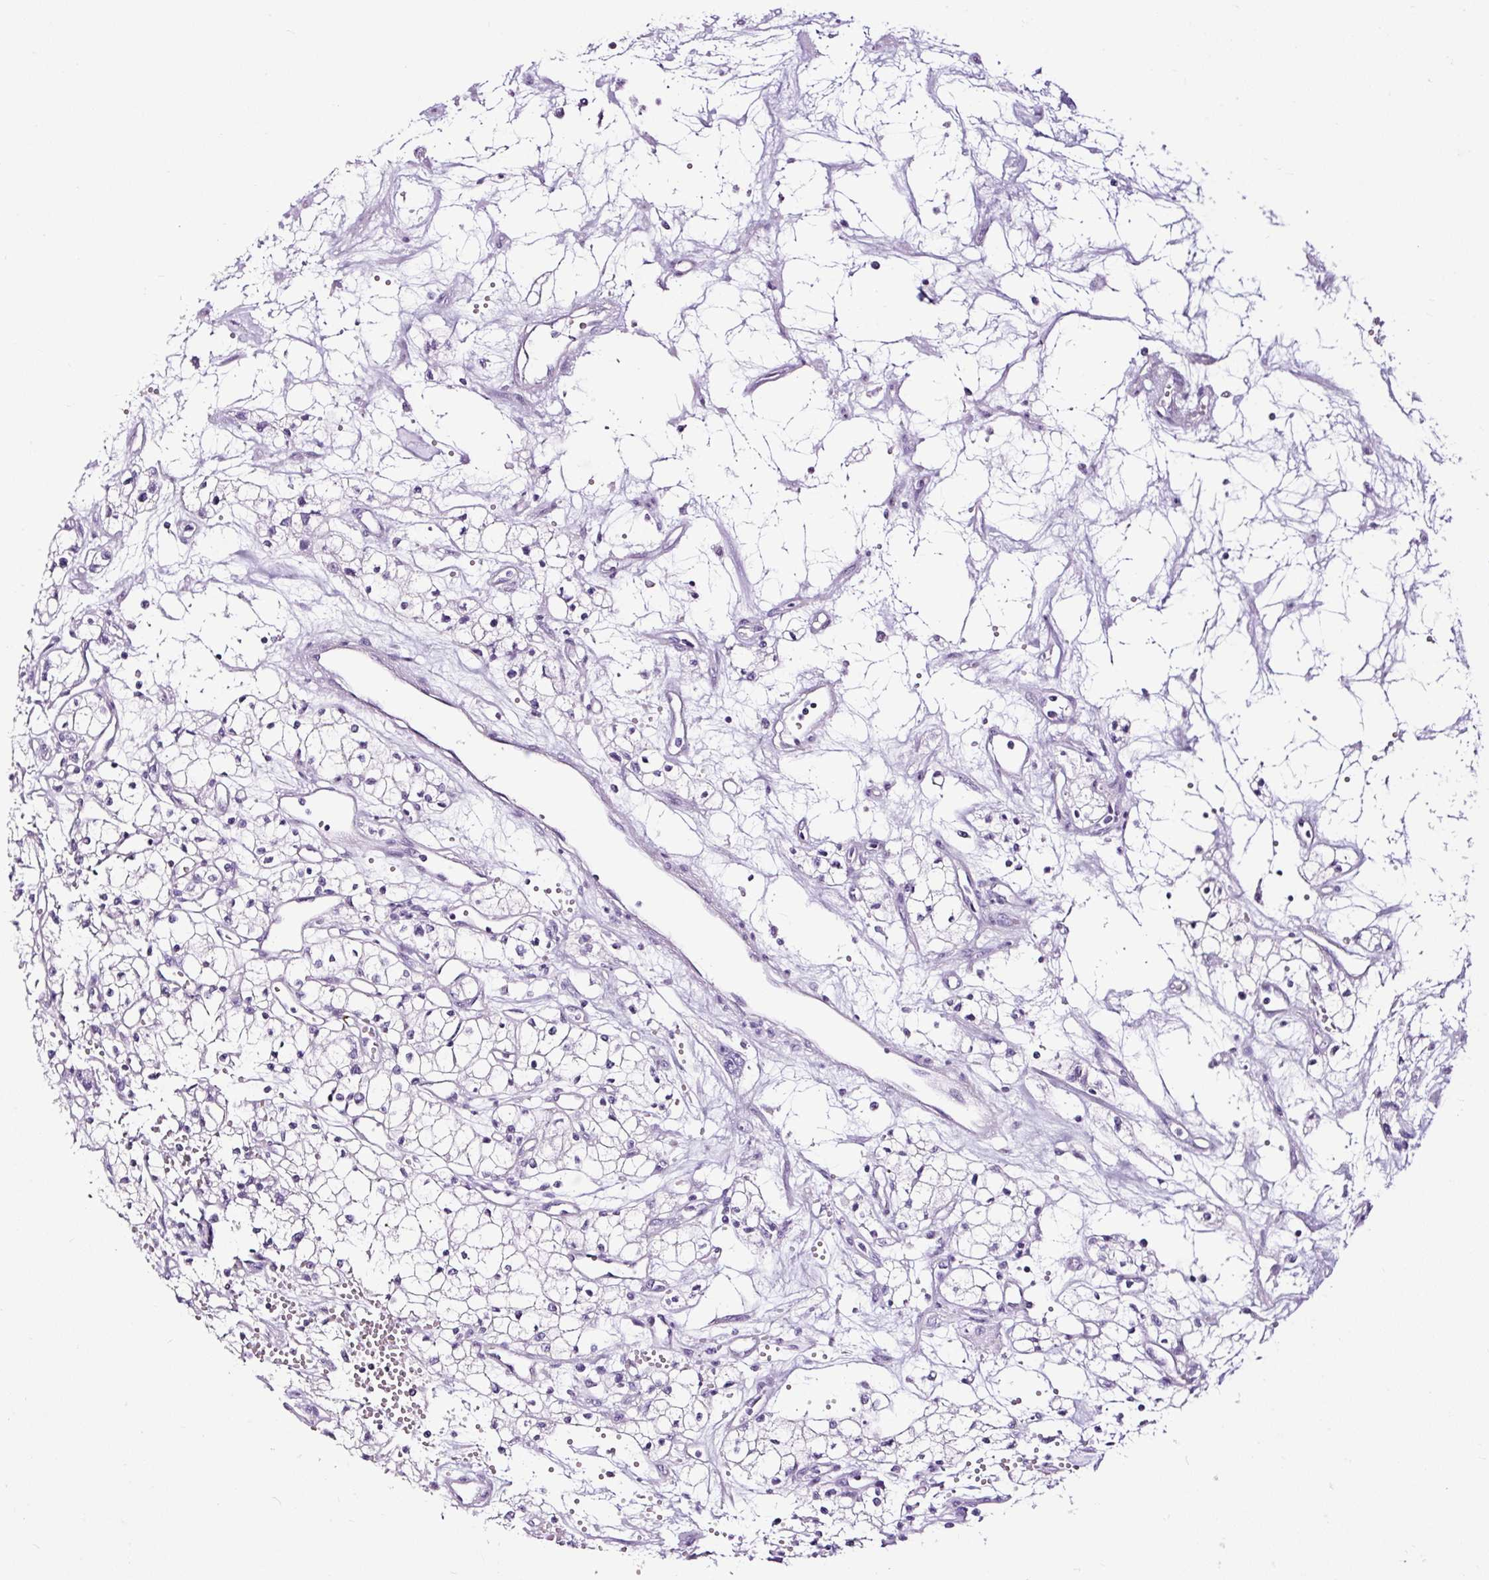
{"staining": {"intensity": "negative", "quantity": "none", "location": "none"}, "tissue": "renal cancer", "cell_type": "Tumor cells", "image_type": "cancer", "snomed": [{"axis": "morphology", "description": "Adenocarcinoma, NOS"}, {"axis": "topography", "description": "Kidney"}], "caption": "High power microscopy photomicrograph of an IHC histopathology image of renal cancer (adenocarcinoma), revealing no significant positivity in tumor cells. (DAB (3,3'-diaminobenzidine) immunohistochemistry (IHC) with hematoxylin counter stain).", "gene": "NPHS2", "patient": {"sex": "male", "age": 59}}